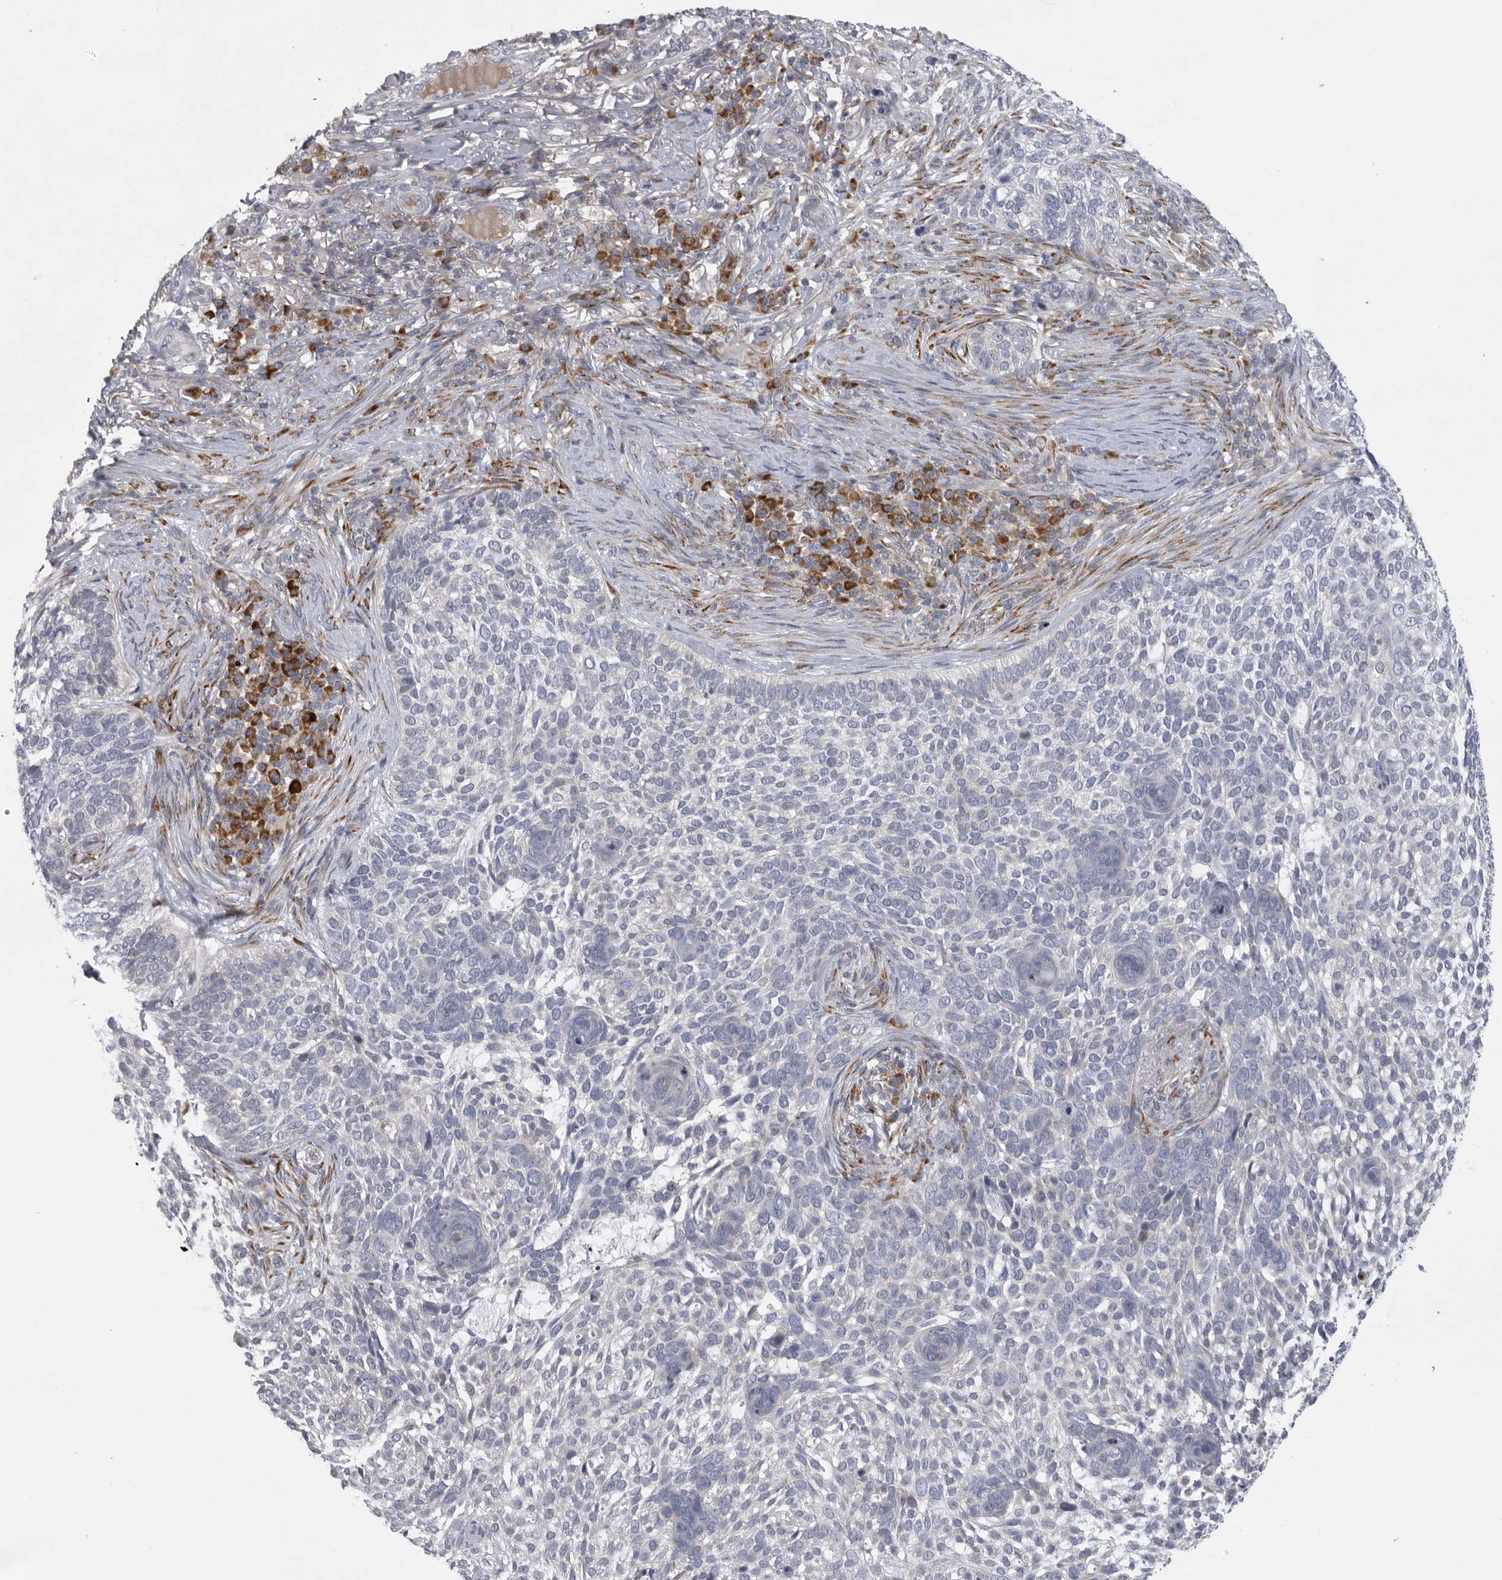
{"staining": {"intensity": "negative", "quantity": "none", "location": "none"}, "tissue": "skin cancer", "cell_type": "Tumor cells", "image_type": "cancer", "snomed": [{"axis": "morphology", "description": "Basal cell carcinoma"}, {"axis": "topography", "description": "Skin"}], "caption": "Tumor cells show no significant positivity in basal cell carcinoma (skin).", "gene": "USP24", "patient": {"sex": "female", "age": 64}}